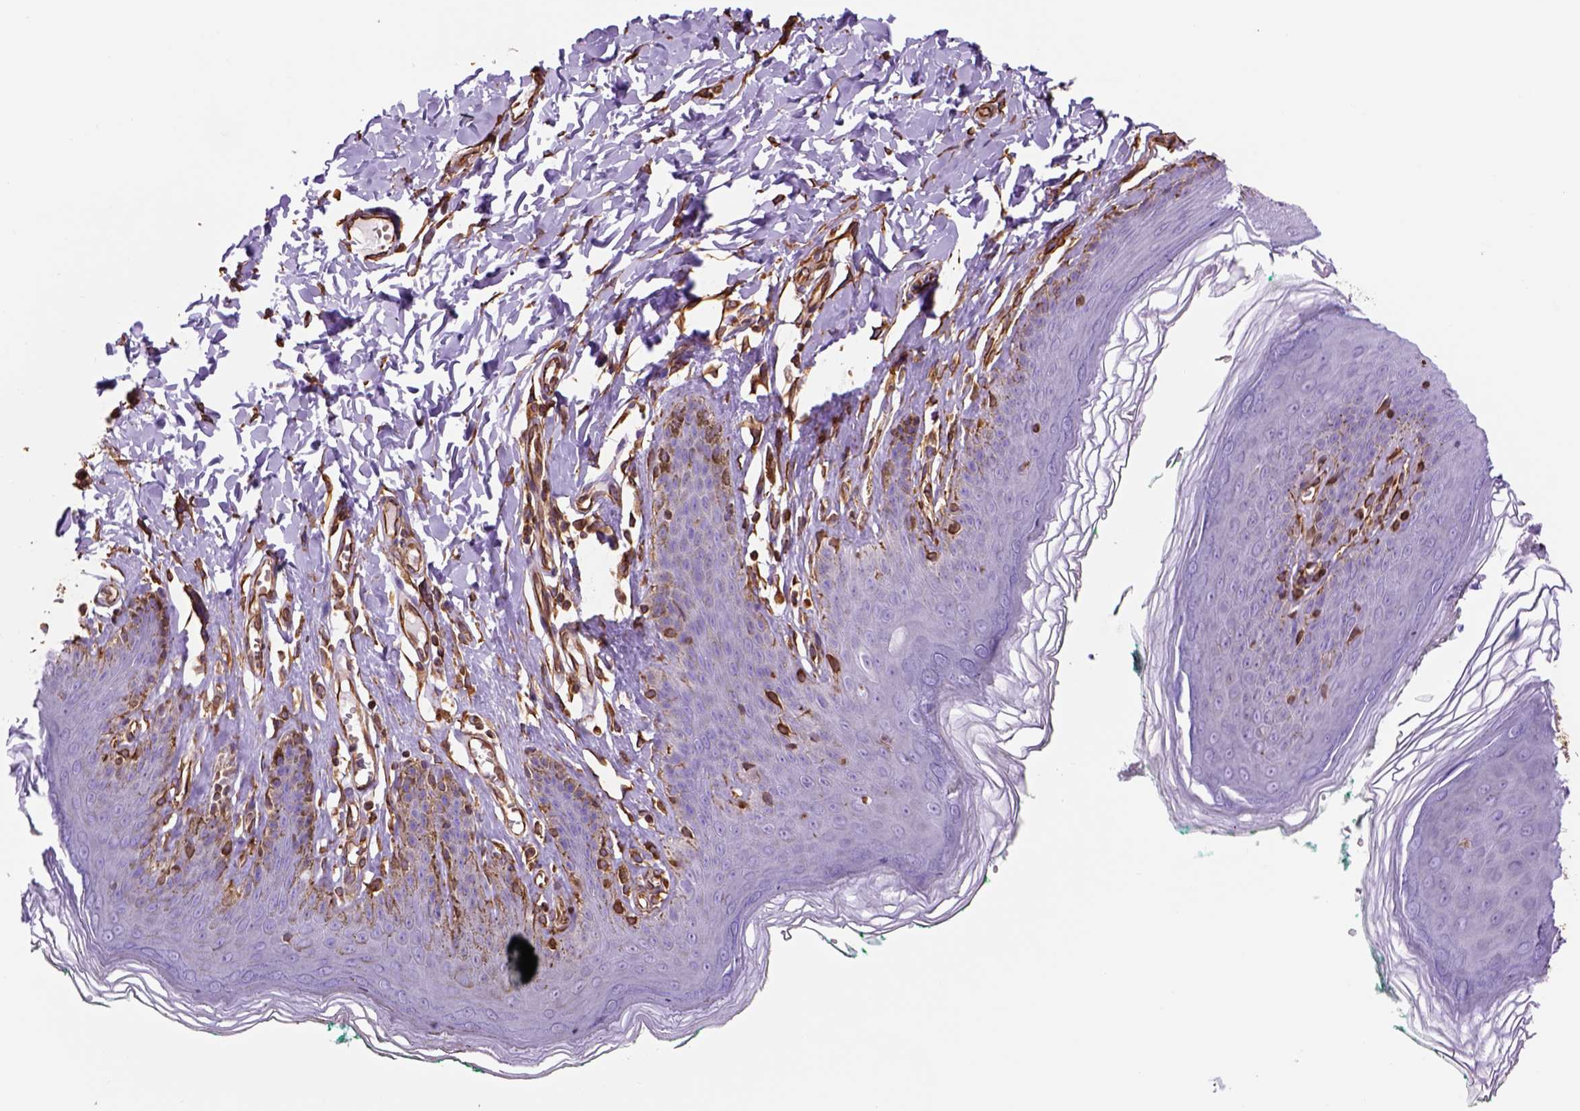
{"staining": {"intensity": "strong", "quantity": "<25%", "location": "cytoplasmic/membranous"}, "tissue": "skin", "cell_type": "Epidermal cells", "image_type": "normal", "snomed": [{"axis": "morphology", "description": "Normal tissue, NOS"}, {"axis": "topography", "description": "Vulva"}, {"axis": "topography", "description": "Peripheral nerve tissue"}], "caption": "DAB (3,3'-diaminobenzidine) immunohistochemical staining of unremarkable human skin displays strong cytoplasmic/membranous protein staining in approximately <25% of epidermal cells.", "gene": "ZZZ3", "patient": {"sex": "female", "age": 66}}